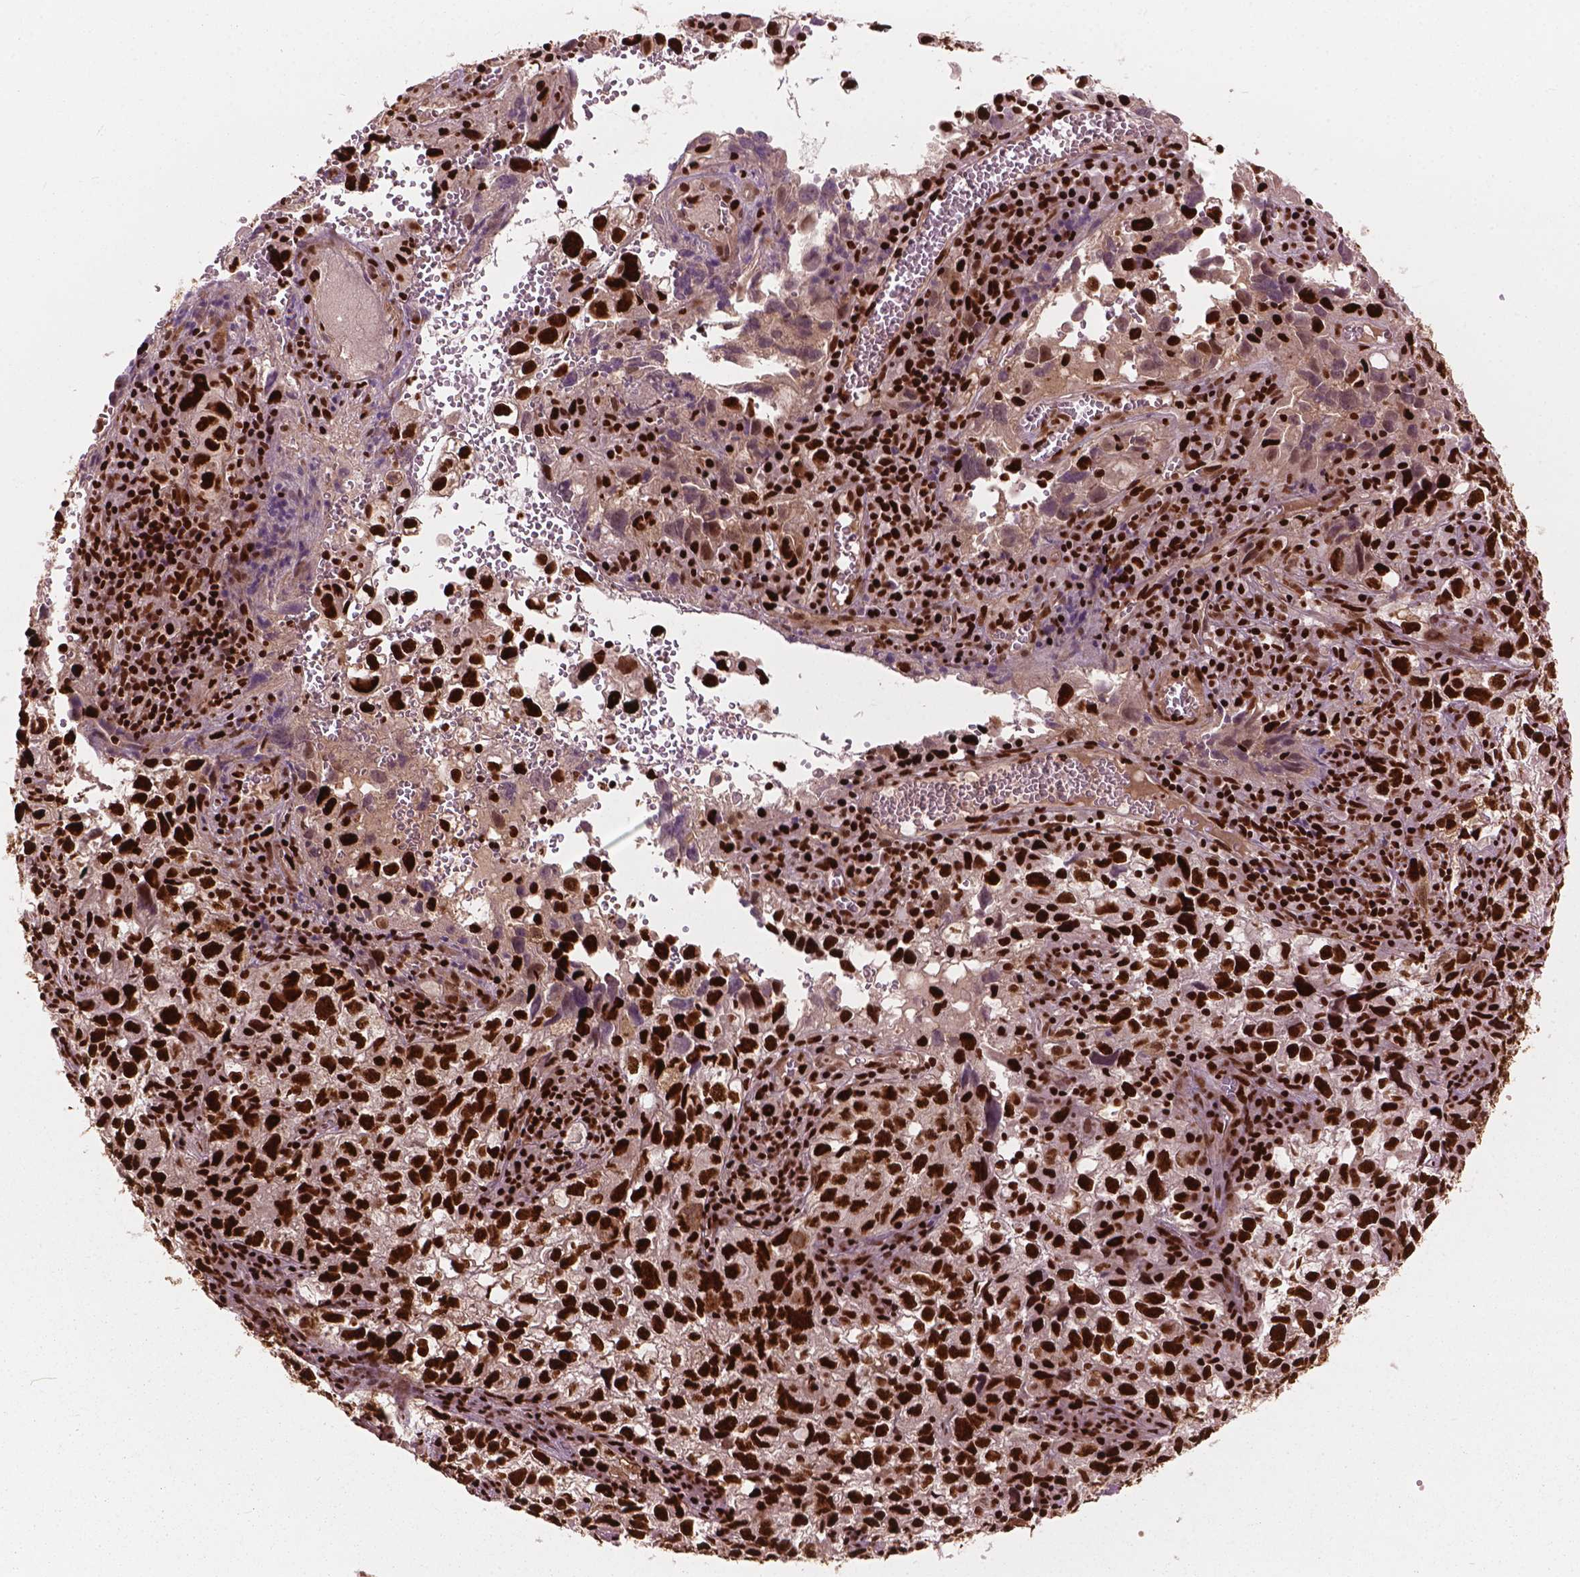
{"staining": {"intensity": "strong", "quantity": ">75%", "location": "nuclear"}, "tissue": "cervical cancer", "cell_type": "Tumor cells", "image_type": "cancer", "snomed": [{"axis": "morphology", "description": "Squamous cell carcinoma, NOS"}, {"axis": "topography", "description": "Cervix"}], "caption": "Squamous cell carcinoma (cervical) tissue demonstrates strong nuclear positivity in approximately >75% of tumor cells, visualized by immunohistochemistry.", "gene": "ANP32B", "patient": {"sex": "female", "age": 55}}